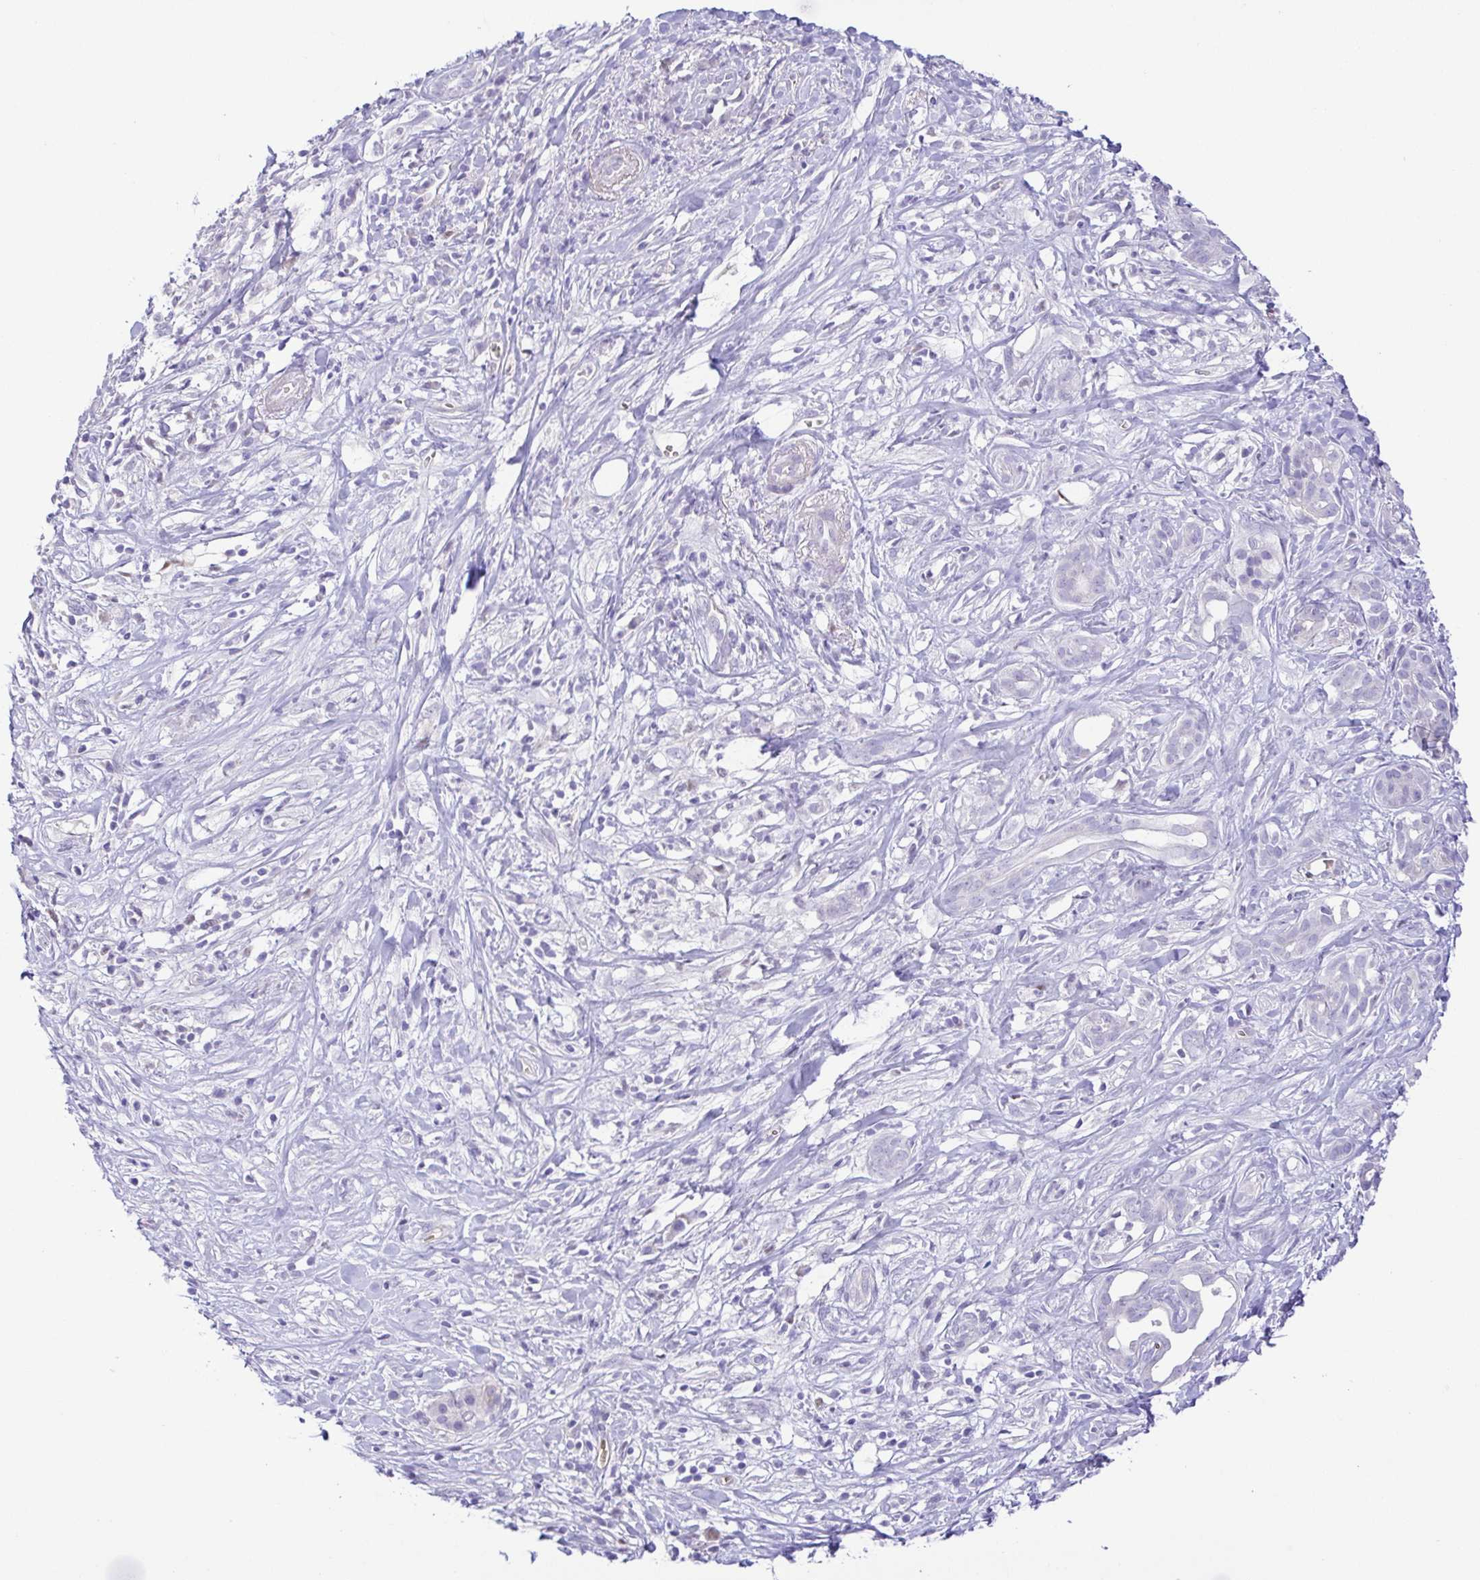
{"staining": {"intensity": "weak", "quantity": "<25%", "location": "cytoplasmic/membranous"}, "tissue": "pancreatic cancer", "cell_type": "Tumor cells", "image_type": "cancer", "snomed": [{"axis": "morphology", "description": "Adenocarcinoma, NOS"}, {"axis": "topography", "description": "Pancreas"}], "caption": "Immunohistochemical staining of human pancreatic cancer exhibits no significant expression in tumor cells. (DAB (3,3'-diaminobenzidine) IHC, high magnification).", "gene": "EPB42", "patient": {"sex": "male", "age": 61}}